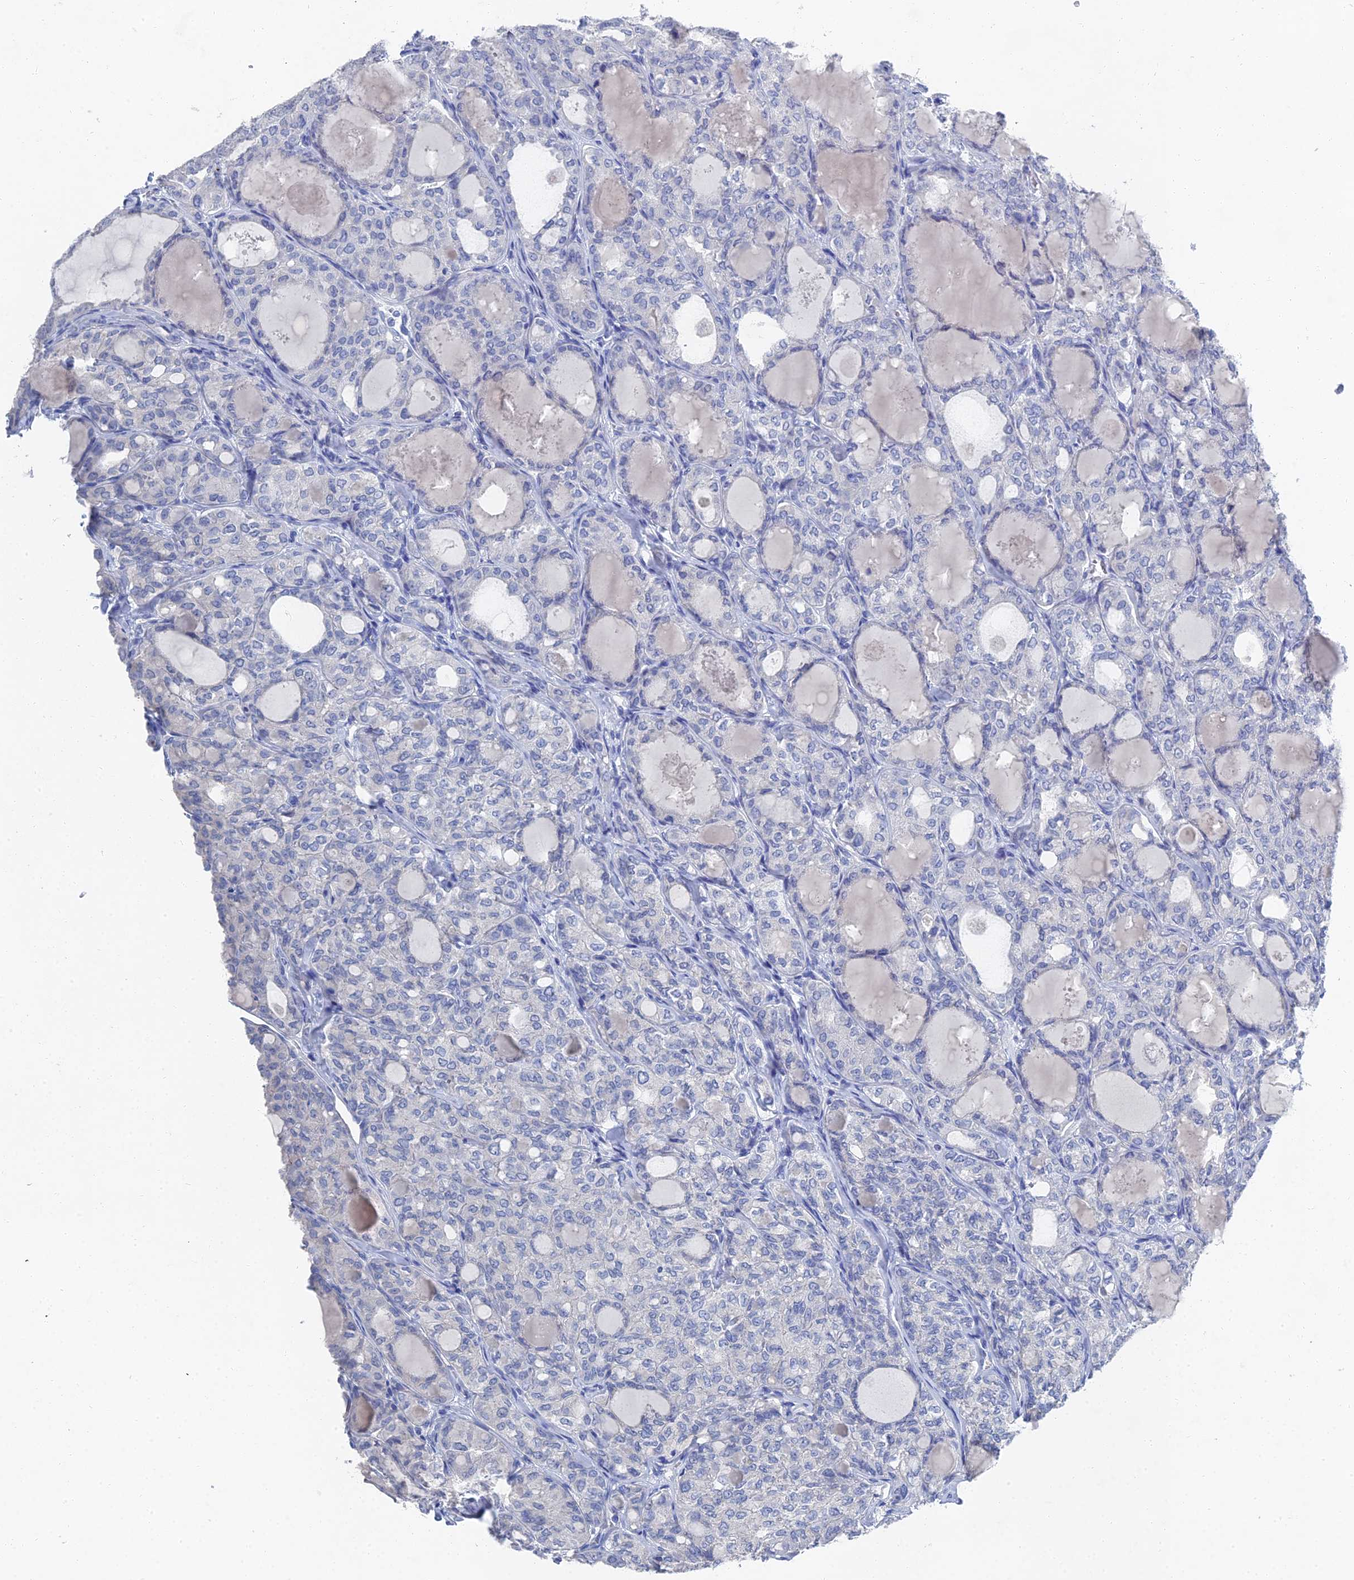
{"staining": {"intensity": "negative", "quantity": "none", "location": "none"}, "tissue": "thyroid cancer", "cell_type": "Tumor cells", "image_type": "cancer", "snomed": [{"axis": "morphology", "description": "Follicular adenoma carcinoma, NOS"}, {"axis": "topography", "description": "Thyroid gland"}], "caption": "Tumor cells show no significant protein staining in thyroid cancer (follicular adenoma carcinoma).", "gene": "GFAP", "patient": {"sex": "male", "age": 75}}